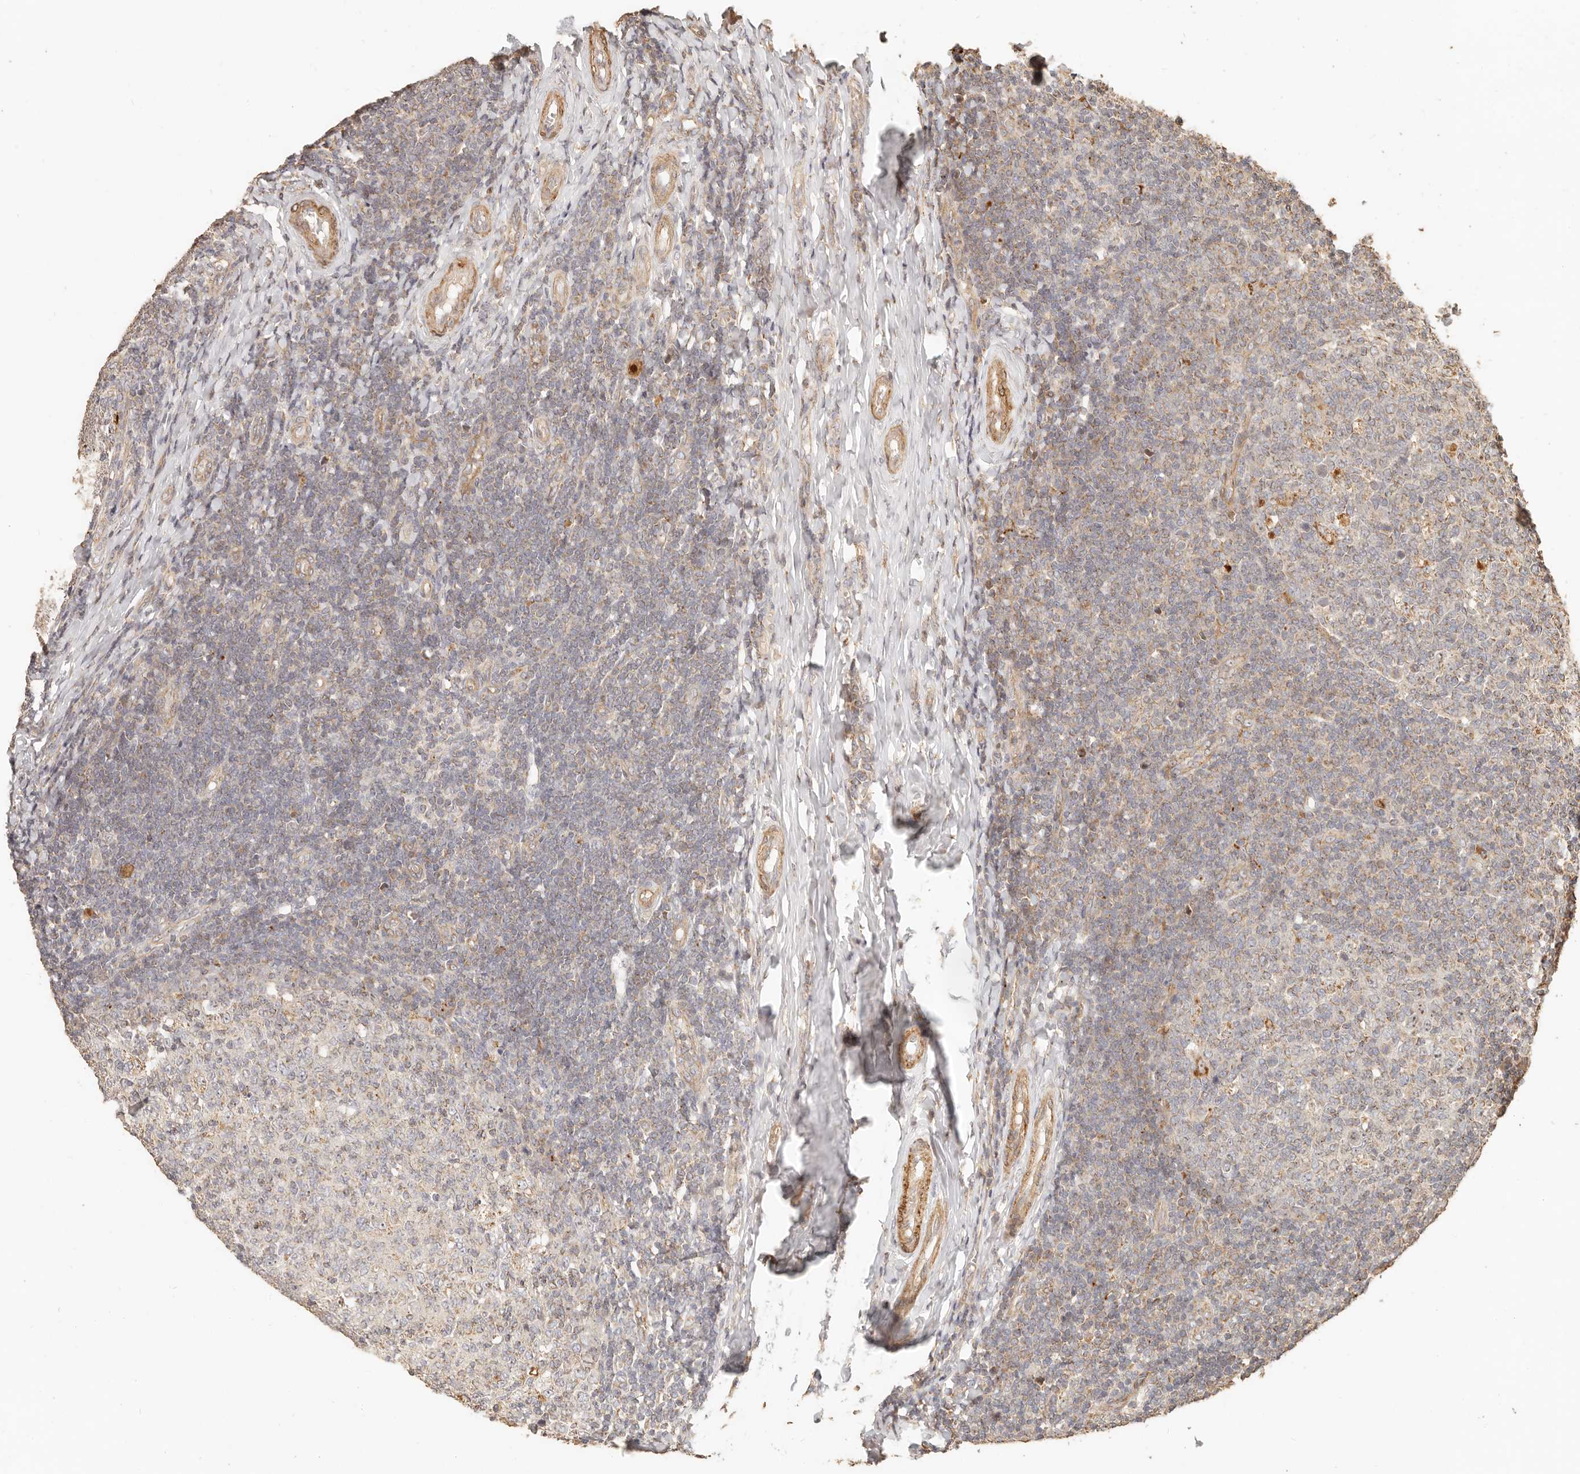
{"staining": {"intensity": "moderate", "quantity": "<25%", "location": "cytoplasmic/membranous"}, "tissue": "tonsil", "cell_type": "Germinal center cells", "image_type": "normal", "snomed": [{"axis": "morphology", "description": "Normal tissue, NOS"}, {"axis": "topography", "description": "Tonsil"}], "caption": "DAB immunohistochemical staining of normal human tonsil exhibits moderate cytoplasmic/membranous protein positivity in approximately <25% of germinal center cells.", "gene": "PTPN22", "patient": {"sex": "female", "age": 19}}